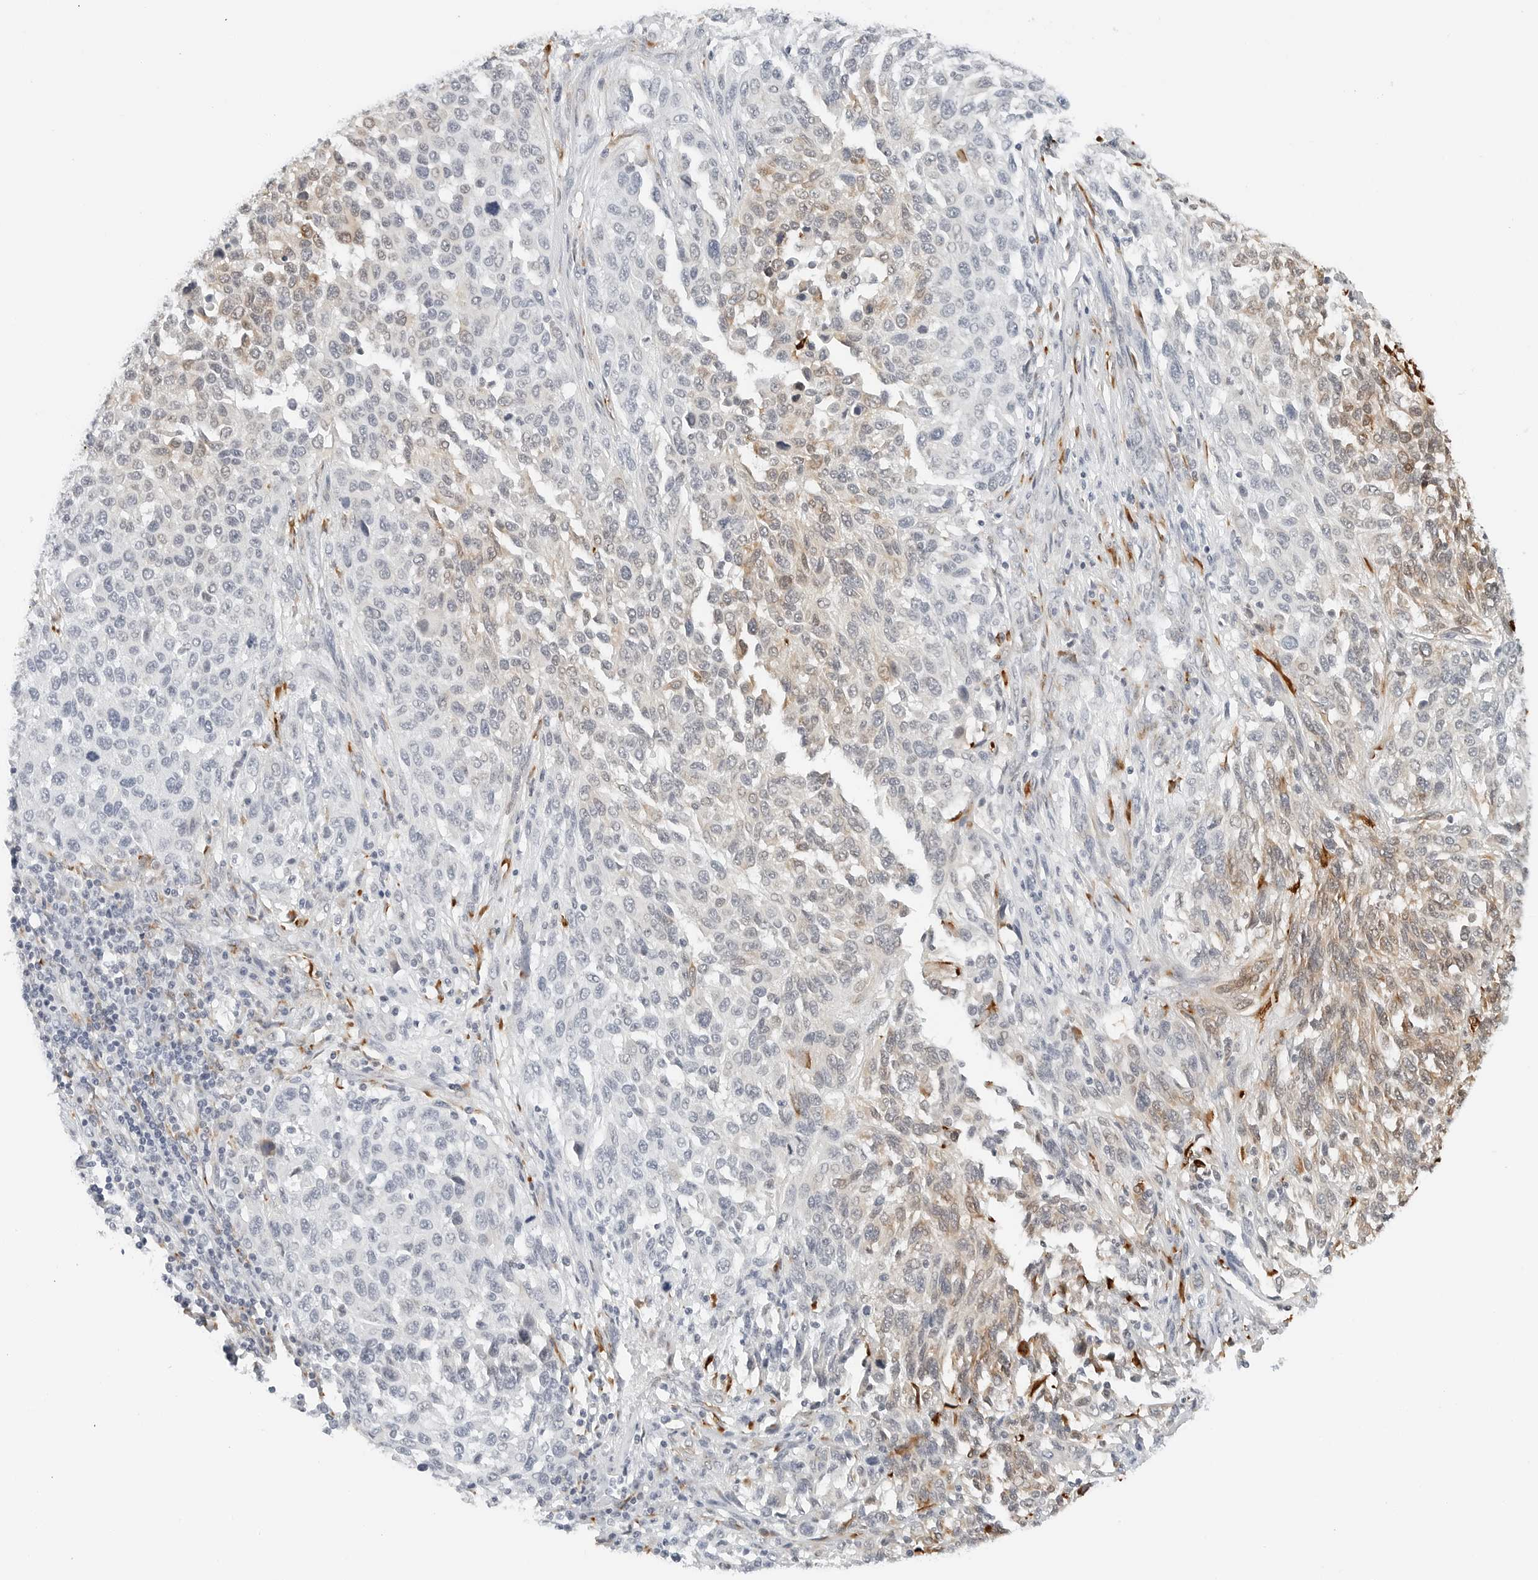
{"staining": {"intensity": "weak", "quantity": "25%-75%", "location": "cytoplasmic/membranous"}, "tissue": "melanoma", "cell_type": "Tumor cells", "image_type": "cancer", "snomed": [{"axis": "morphology", "description": "Malignant melanoma, Metastatic site"}, {"axis": "topography", "description": "Lymph node"}], "caption": "Malignant melanoma (metastatic site) stained for a protein demonstrates weak cytoplasmic/membranous positivity in tumor cells.", "gene": "P4HA2", "patient": {"sex": "male", "age": 61}}